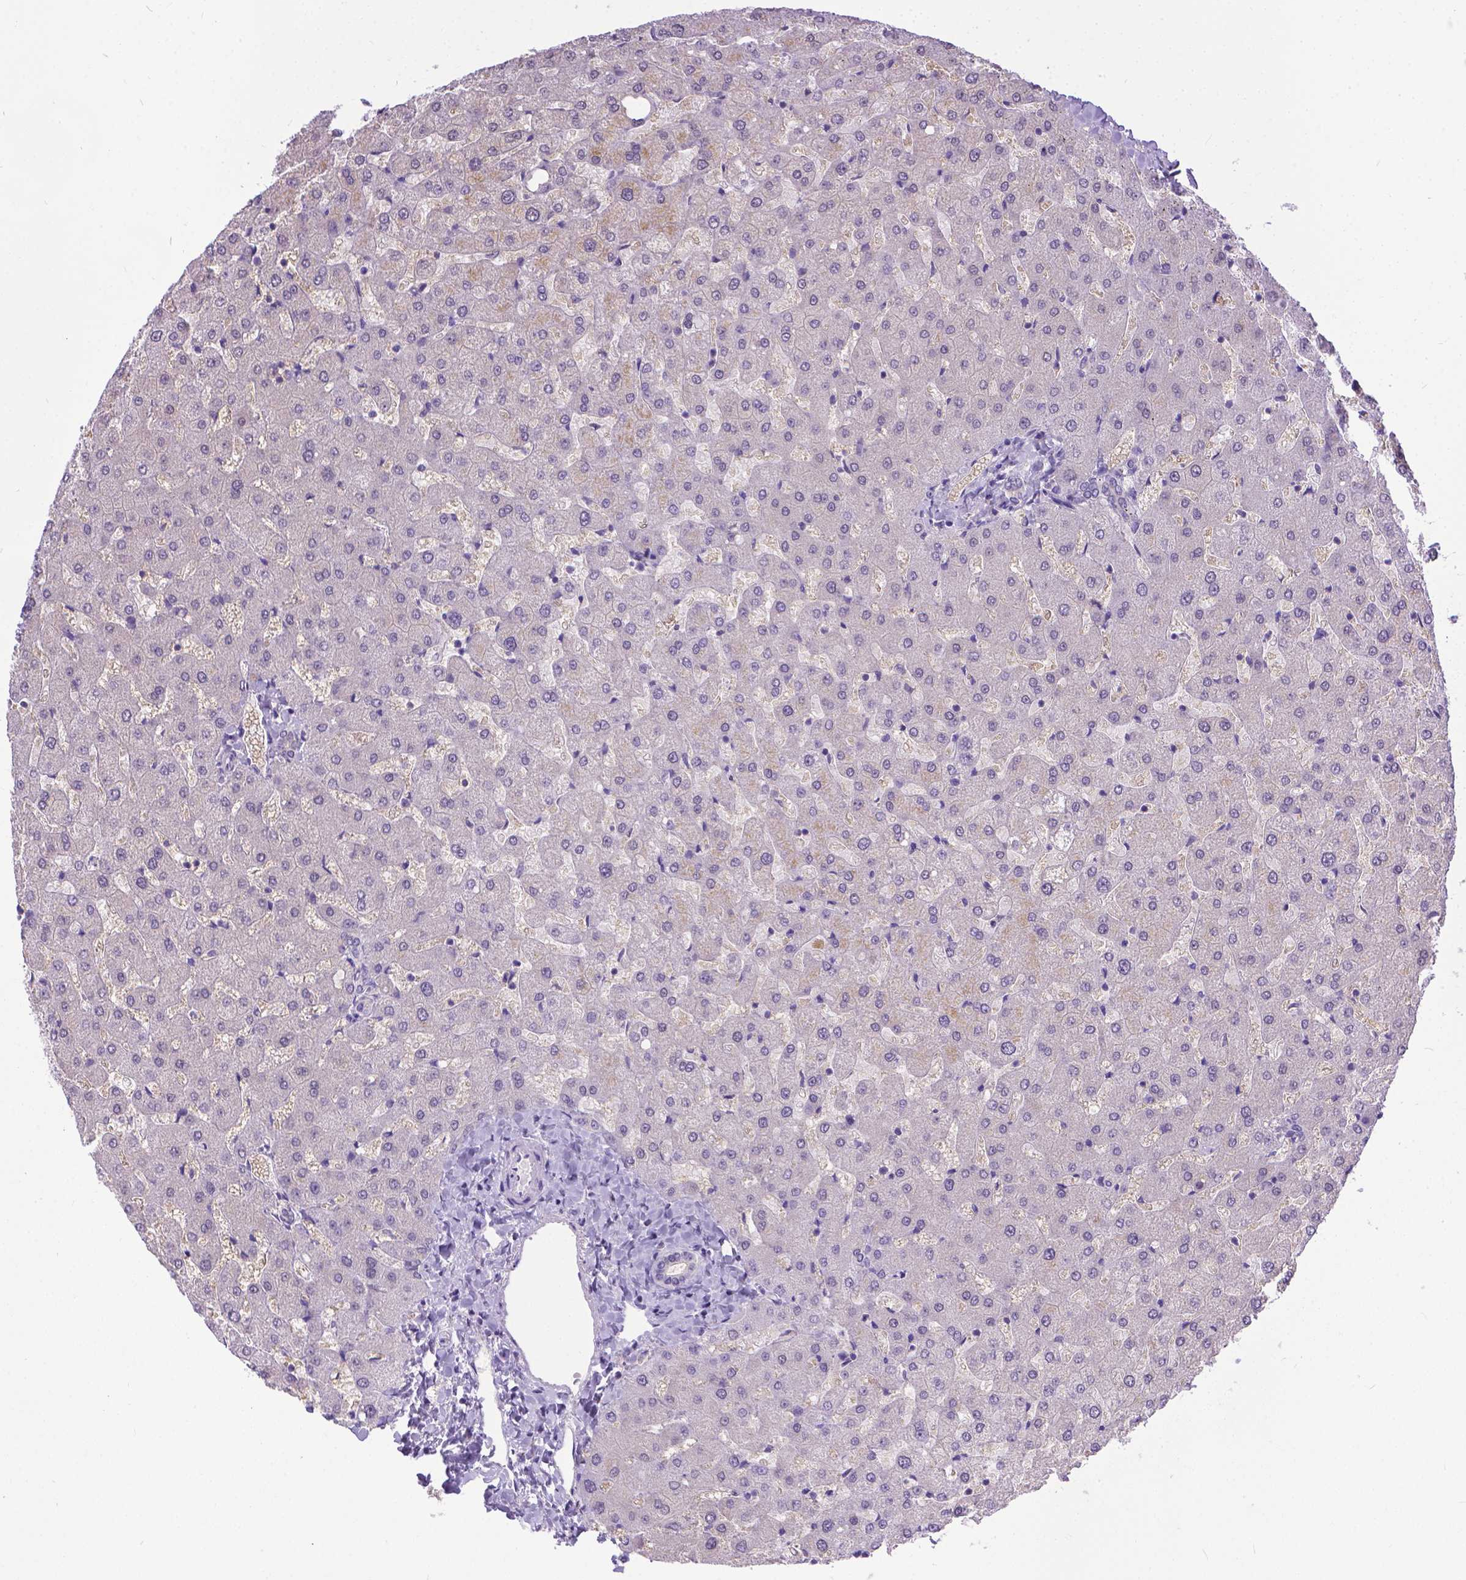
{"staining": {"intensity": "negative", "quantity": "none", "location": "none"}, "tissue": "liver", "cell_type": "Cholangiocytes", "image_type": "normal", "snomed": [{"axis": "morphology", "description": "Normal tissue, NOS"}, {"axis": "topography", "description": "Liver"}], "caption": "High magnification brightfield microscopy of benign liver stained with DAB (brown) and counterstained with hematoxylin (blue): cholangiocytes show no significant positivity.", "gene": "TTLL6", "patient": {"sex": "female", "age": 50}}